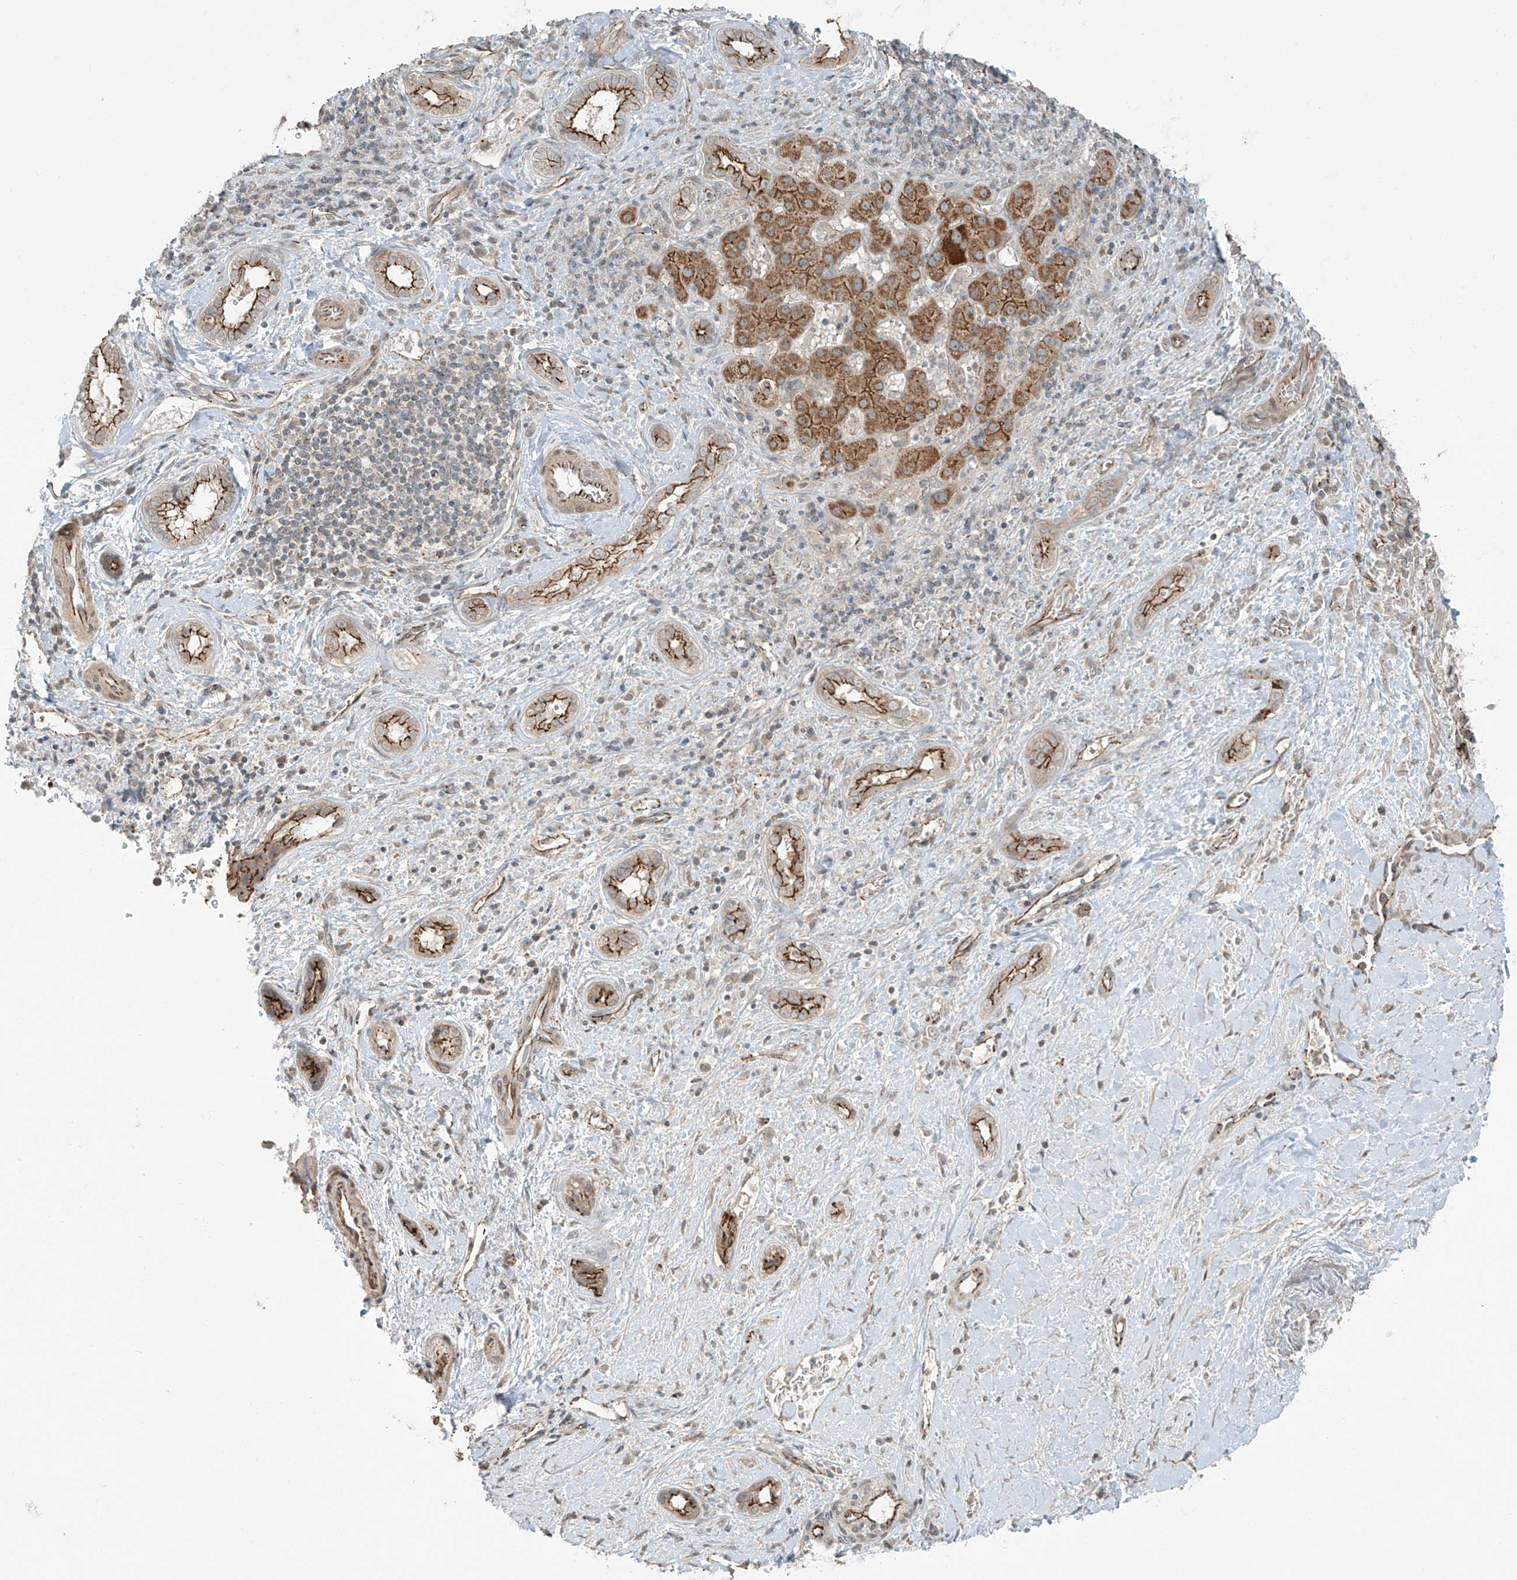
{"staining": {"intensity": "moderate", "quantity": ">75%", "location": "cytoplasmic/membranous"}, "tissue": "liver cancer", "cell_type": "Tumor cells", "image_type": "cancer", "snomed": [{"axis": "morphology", "description": "Cholangiocarcinoma"}, {"axis": "topography", "description": "Liver"}], "caption": "Immunohistochemical staining of human liver cancer (cholangiocarcinoma) exhibits medium levels of moderate cytoplasmic/membranous protein positivity in about >75% of tumor cells.", "gene": "ZNF16", "patient": {"sex": "female", "age": 75}}